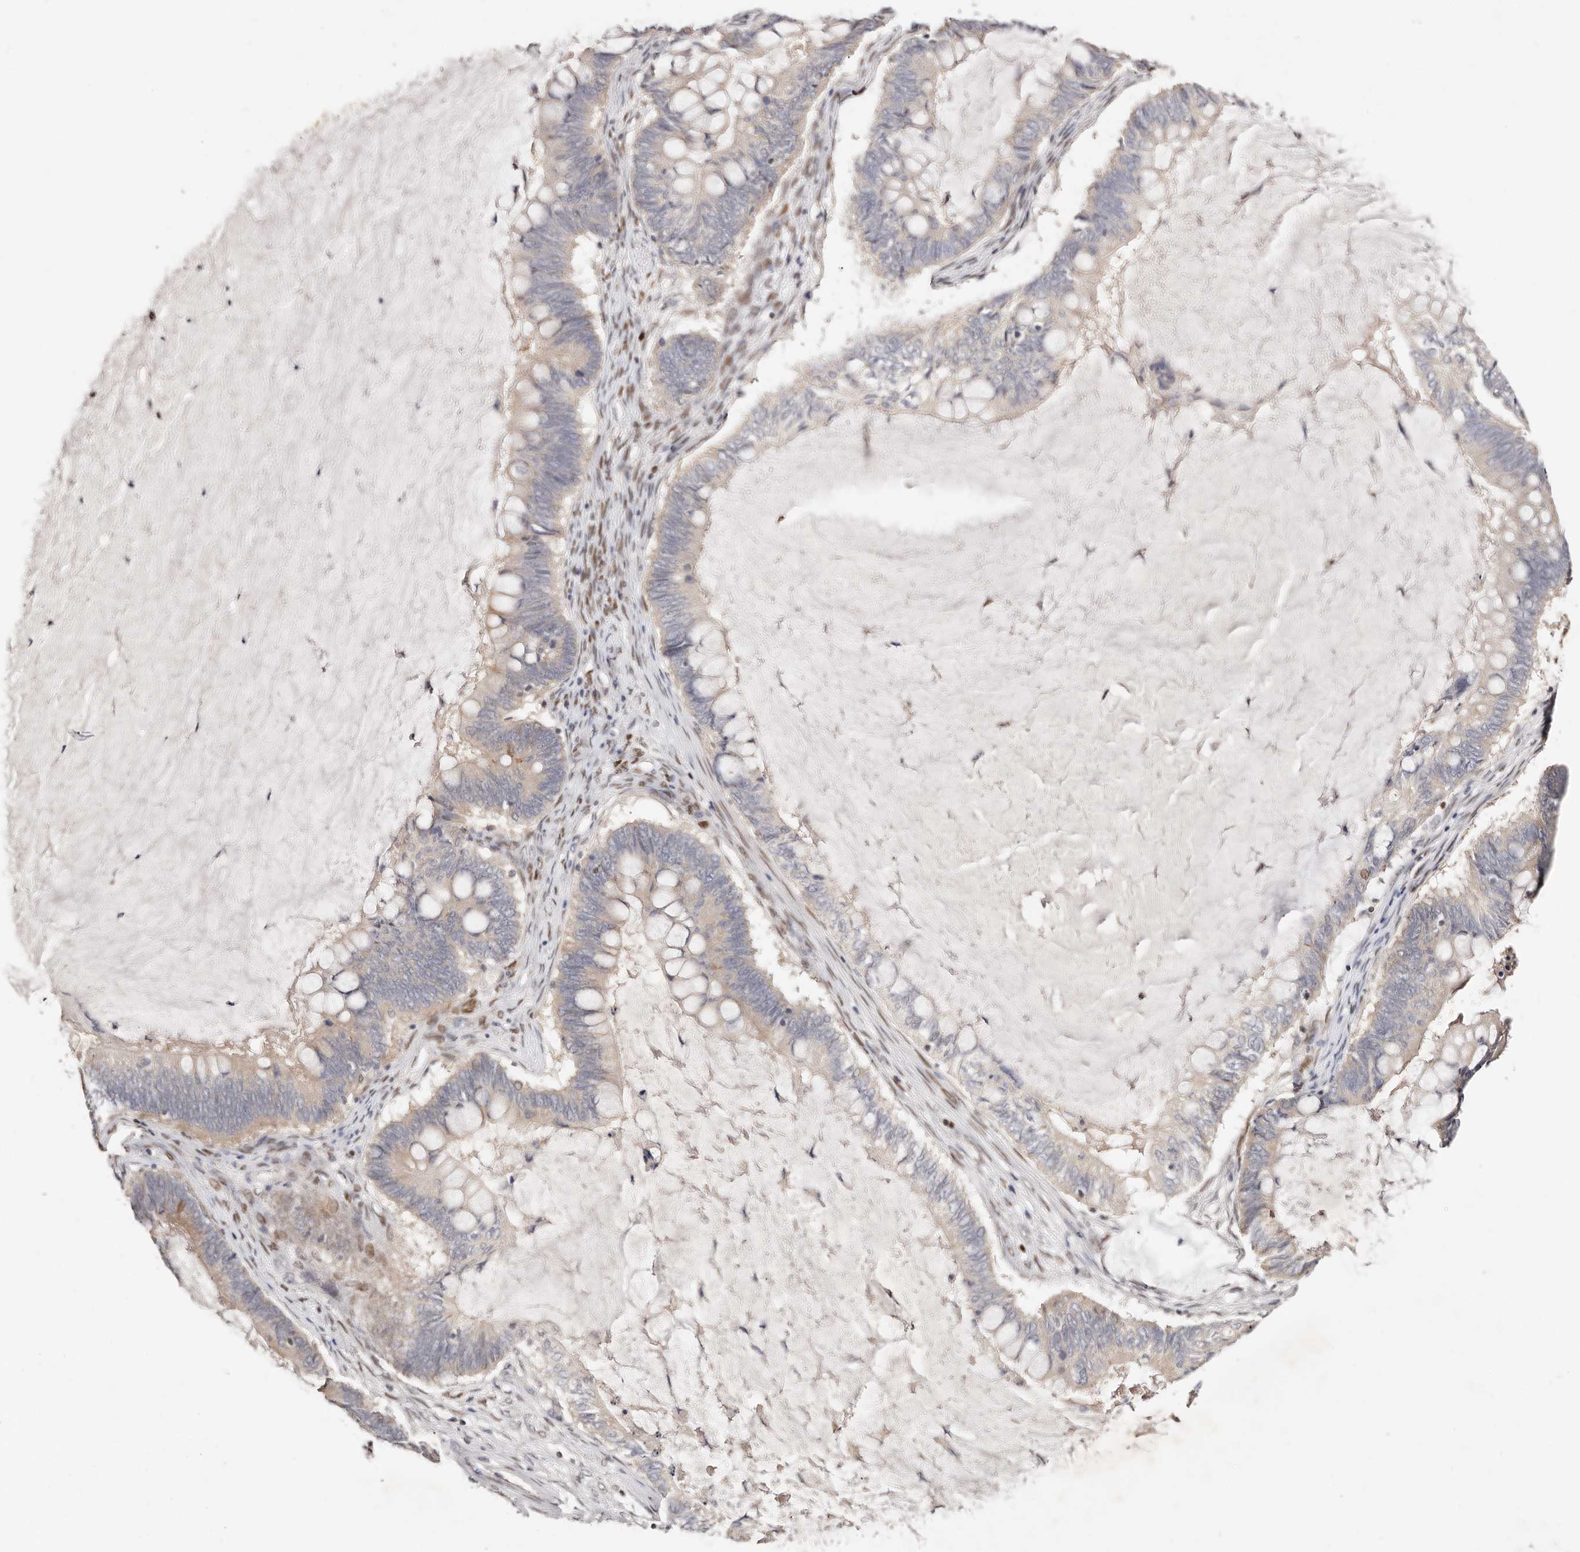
{"staining": {"intensity": "weak", "quantity": "25%-75%", "location": "cytoplasmic/membranous"}, "tissue": "ovarian cancer", "cell_type": "Tumor cells", "image_type": "cancer", "snomed": [{"axis": "morphology", "description": "Cystadenocarcinoma, mucinous, NOS"}, {"axis": "topography", "description": "Ovary"}], "caption": "IHC of ovarian mucinous cystadenocarcinoma exhibits low levels of weak cytoplasmic/membranous expression in about 25%-75% of tumor cells.", "gene": "IQGAP3", "patient": {"sex": "female", "age": 61}}